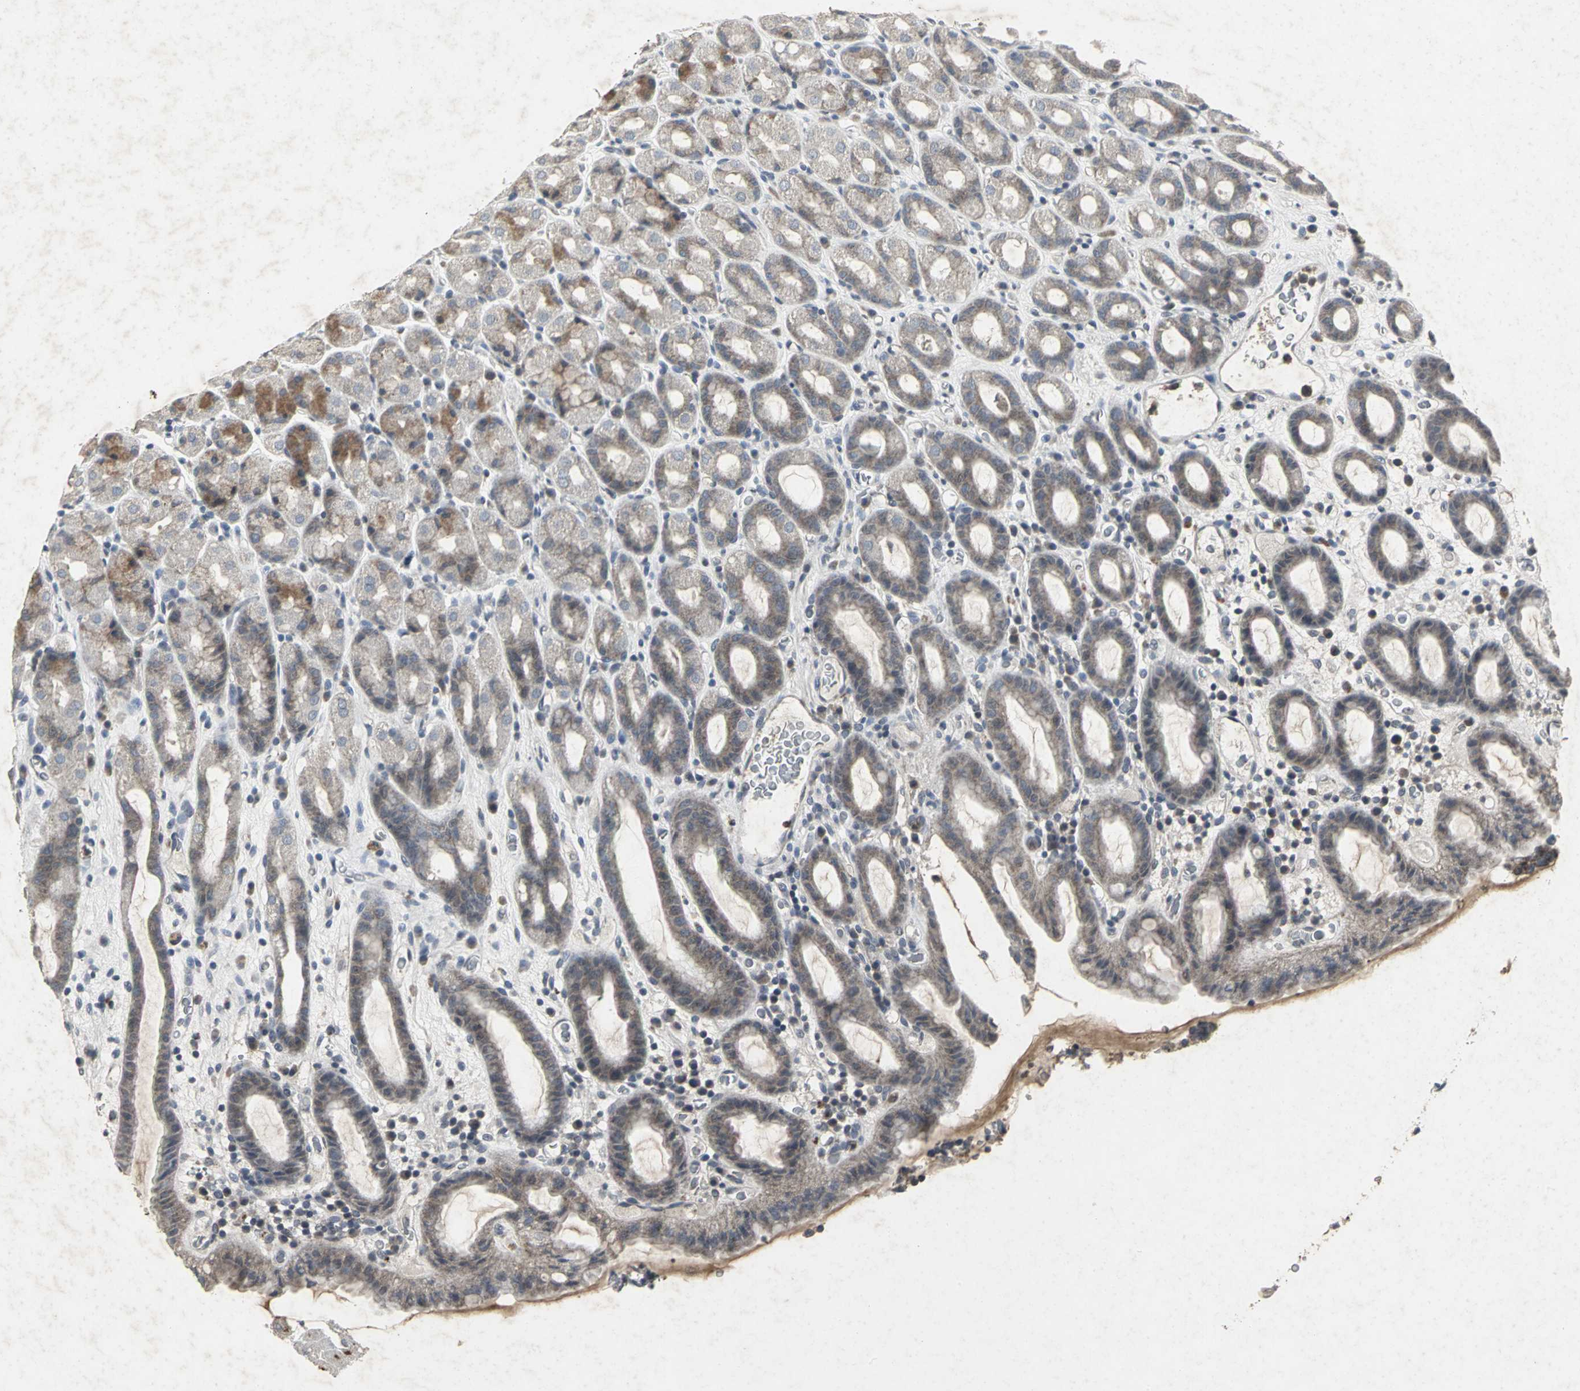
{"staining": {"intensity": "strong", "quantity": "<25%", "location": "cytoplasmic/membranous"}, "tissue": "stomach", "cell_type": "Glandular cells", "image_type": "normal", "snomed": [{"axis": "morphology", "description": "Normal tissue, NOS"}, {"axis": "topography", "description": "Stomach, upper"}], "caption": "Glandular cells demonstrate medium levels of strong cytoplasmic/membranous expression in about <25% of cells in benign stomach.", "gene": "BMP4", "patient": {"sex": "male", "age": 68}}